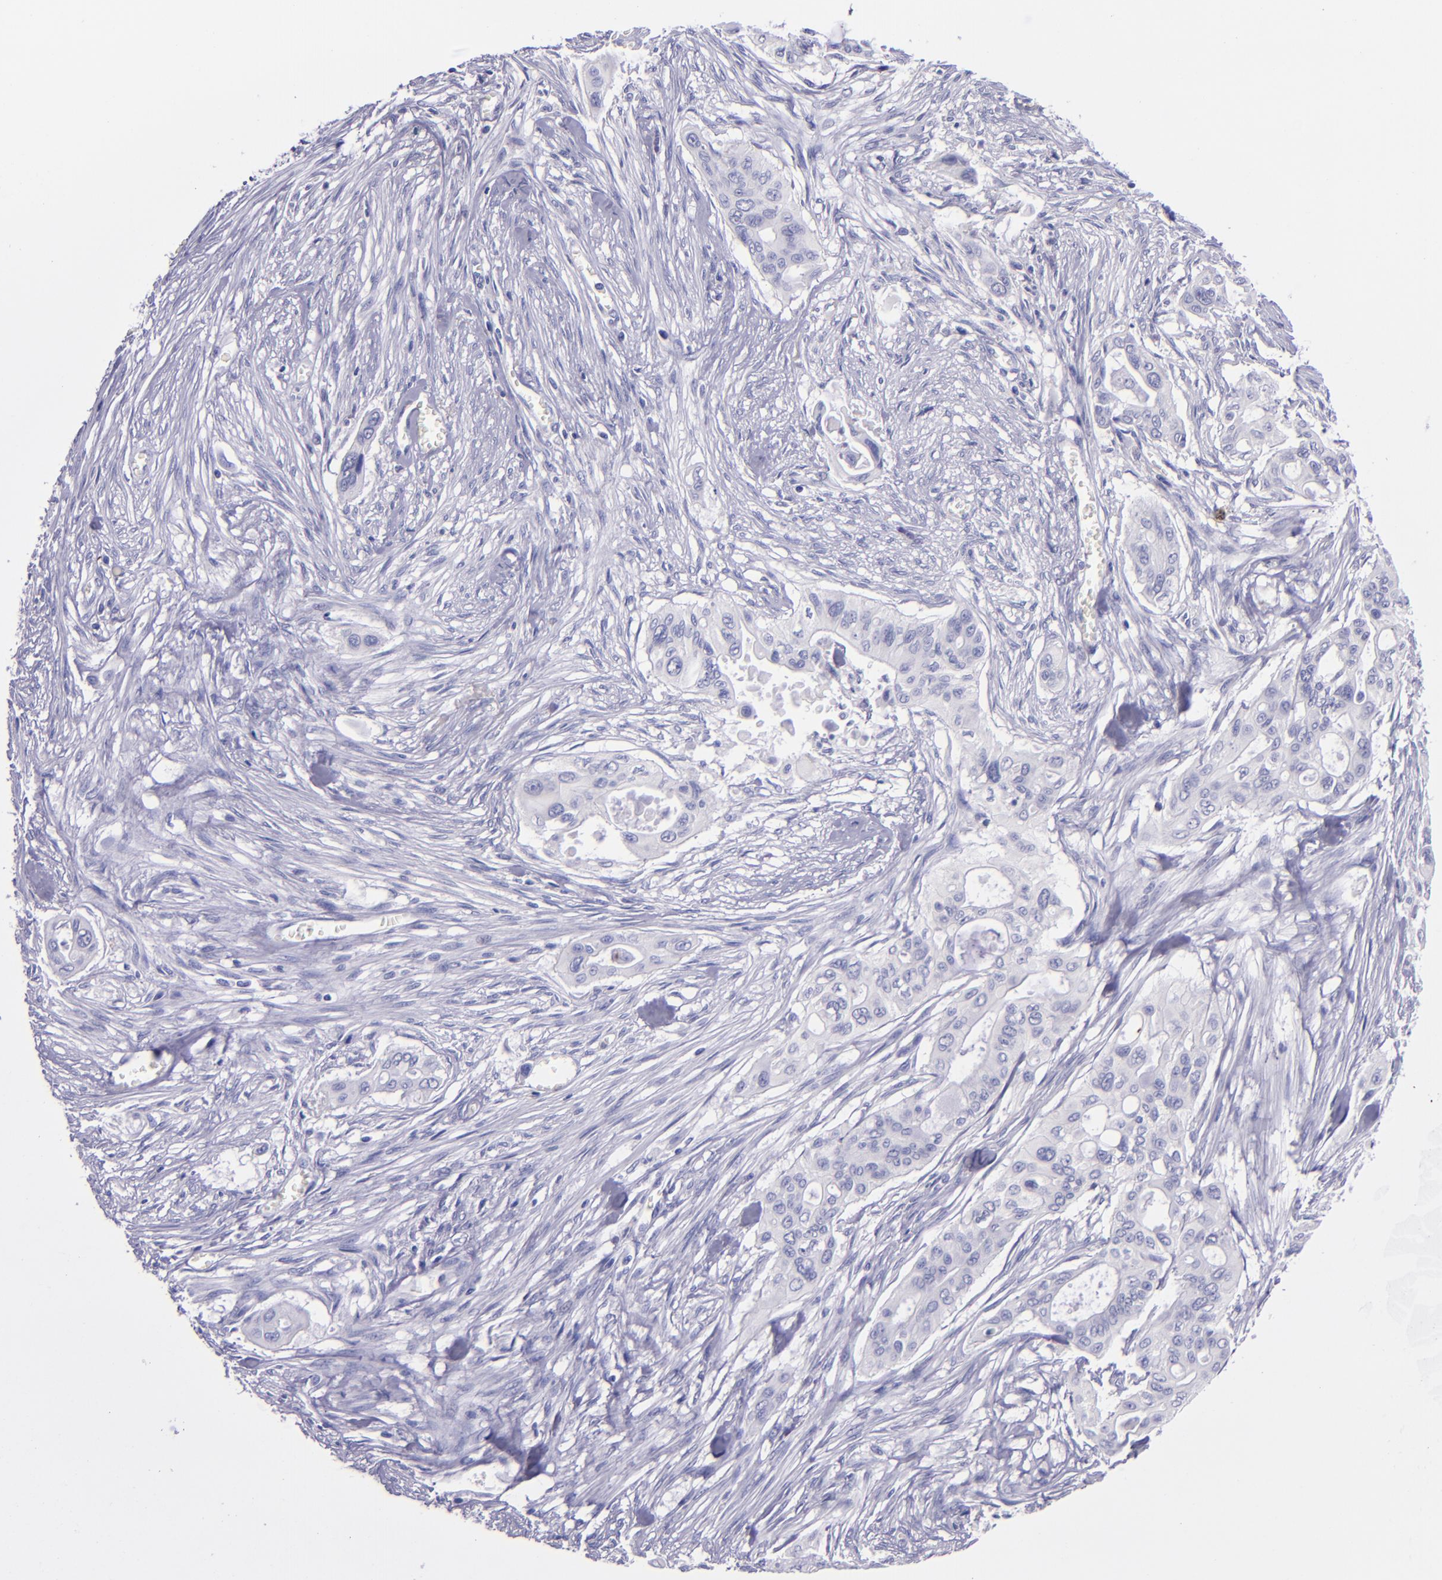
{"staining": {"intensity": "negative", "quantity": "none", "location": "none"}, "tissue": "pancreatic cancer", "cell_type": "Tumor cells", "image_type": "cancer", "snomed": [{"axis": "morphology", "description": "Adenocarcinoma, NOS"}, {"axis": "topography", "description": "Pancreas"}], "caption": "Pancreatic cancer (adenocarcinoma) was stained to show a protein in brown. There is no significant expression in tumor cells. Nuclei are stained in blue.", "gene": "TNNT3", "patient": {"sex": "male", "age": 77}}